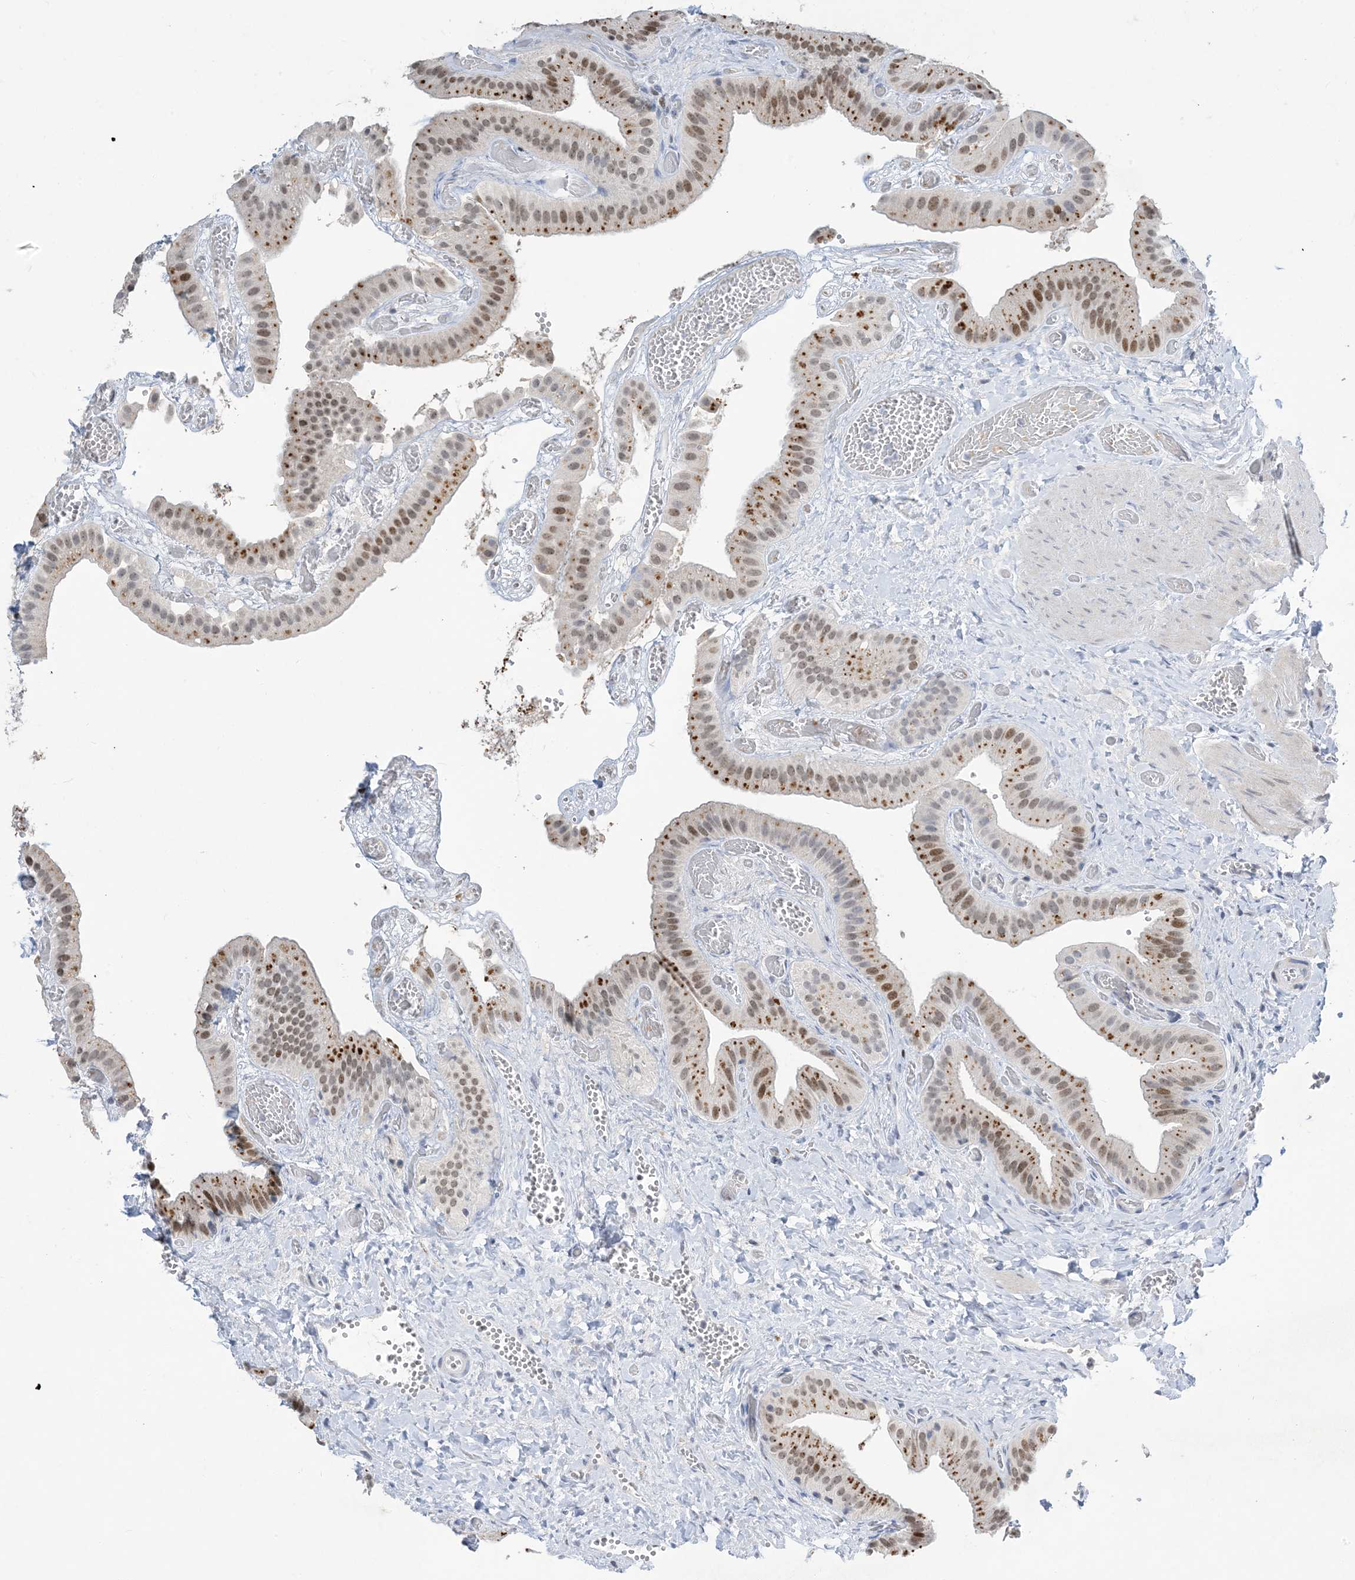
{"staining": {"intensity": "strong", "quantity": "25%-75%", "location": "cytoplasmic/membranous,nuclear"}, "tissue": "gallbladder", "cell_type": "Glandular cells", "image_type": "normal", "snomed": [{"axis": "morphology", "description": "Normal tissue, NOS"}, {"axis": "topography", "description": "Gallbladder"}], "caption": "Strong cytoplasmic/membranous,nuclear protein positivity is present in approximately 25%-75% of glandular cells in gallbladder. The staining was performed using DAB (3,3'-diaminobenzidine) to visualize the protein expression in brown, while the nuclei were stained in blue with hematoxylin (Magnification: 20x).", "gene": "SLC25A53", "patient": {"sex": "female", "age": 64}}